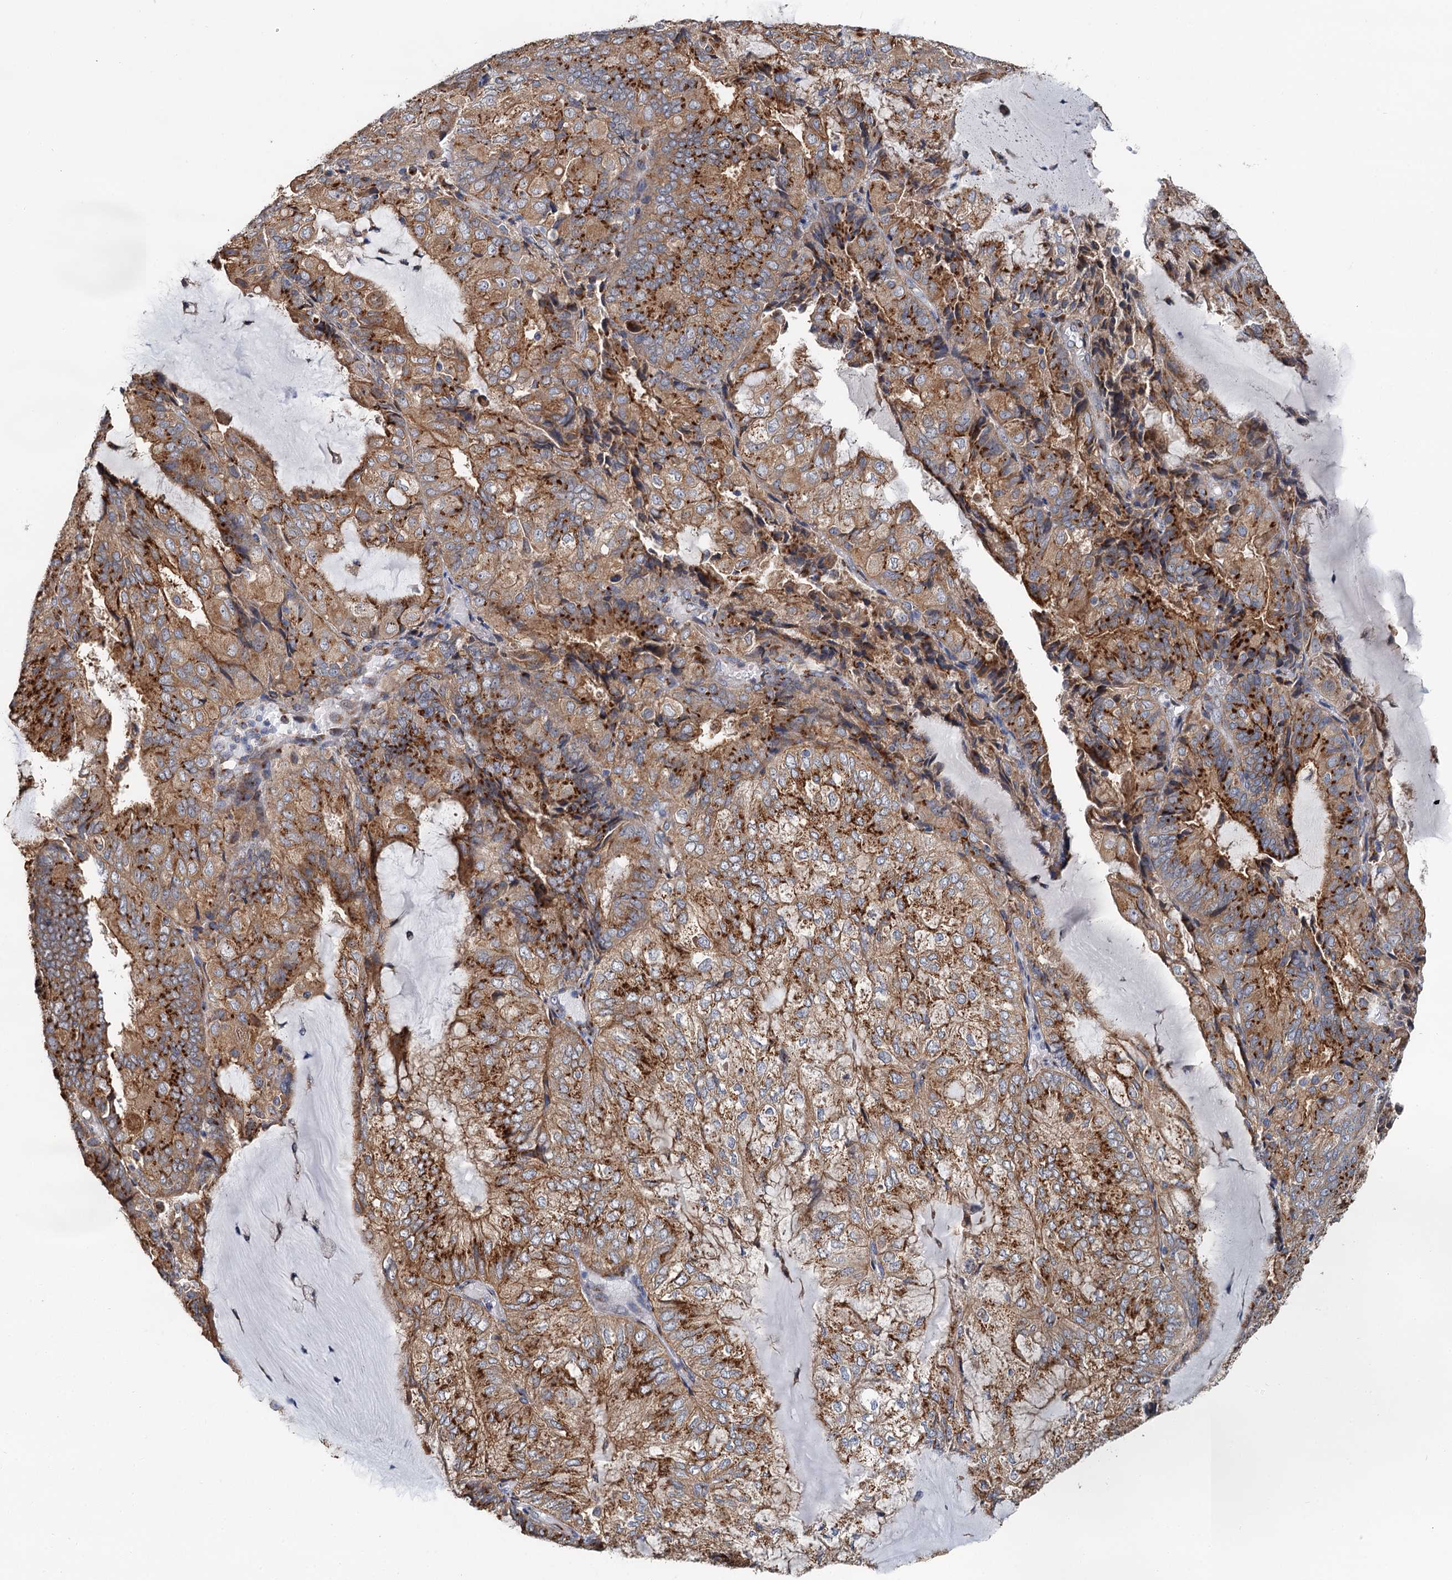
{"staining": {"intensity": "moderate", "quantity": ">75%", "location": "cytoplasmic/membranous"}, "tissue": "endometrial cancer", "cell_type": "Tumor cells", "image_type": "cancer", "snomed": [{"axis": "morphology", "description": "Adenocarcinoma, NOS"}, {"axis": "topography", "description": "Endometrium"}], "caption": "Moderate cytoplasmic/membranous staining is appreciated in about >75% of tumor cells in adenocarcinoma (endometrial). (brown staining indicates protein expression, while blue staining denotes nuclei).", "gene": "BET1L", "patient": {"sex": "female", "age": 81}}